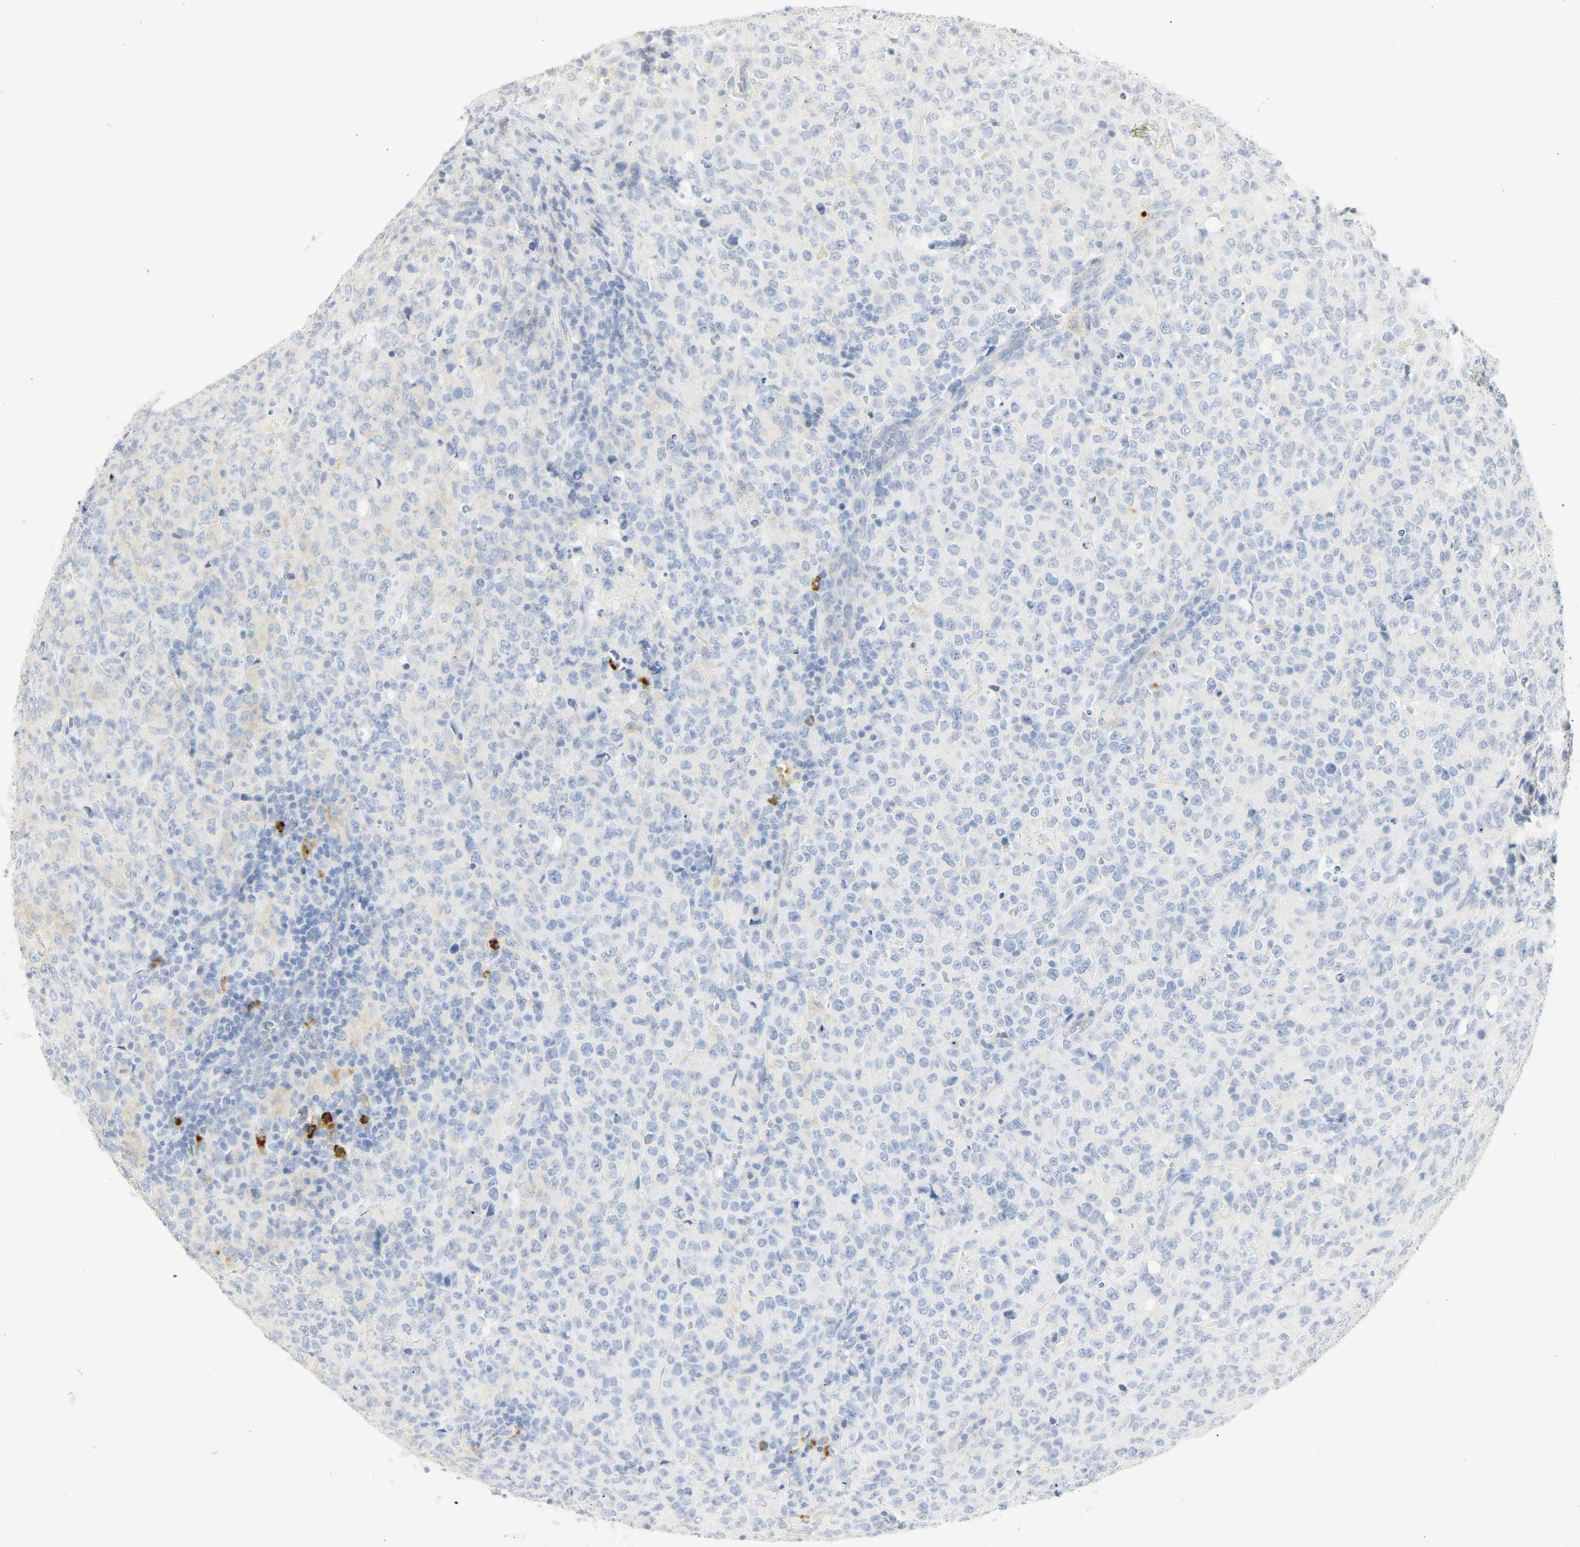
{"staining": {"intensity": "negative", "quantity": "none", "location": "none"}, "tissue": "lymphoma", "cell_type": "Tumor cells", "image_type": "cancer", "snomed": [{"axis": "morphology", "description": "Malignant lymphoma, non-Hodgkin's type, High grade"}, {"axis": "topography", "description": "Tonsil"}], "caption": "Immunohistochemistry (IHC) of human high-grade malignant lymphoma, non-Hodgkin's type shows no staining in tumor cells.", "gene": "CEACAM5", "patient": {"sex": "female", "age": 36}}